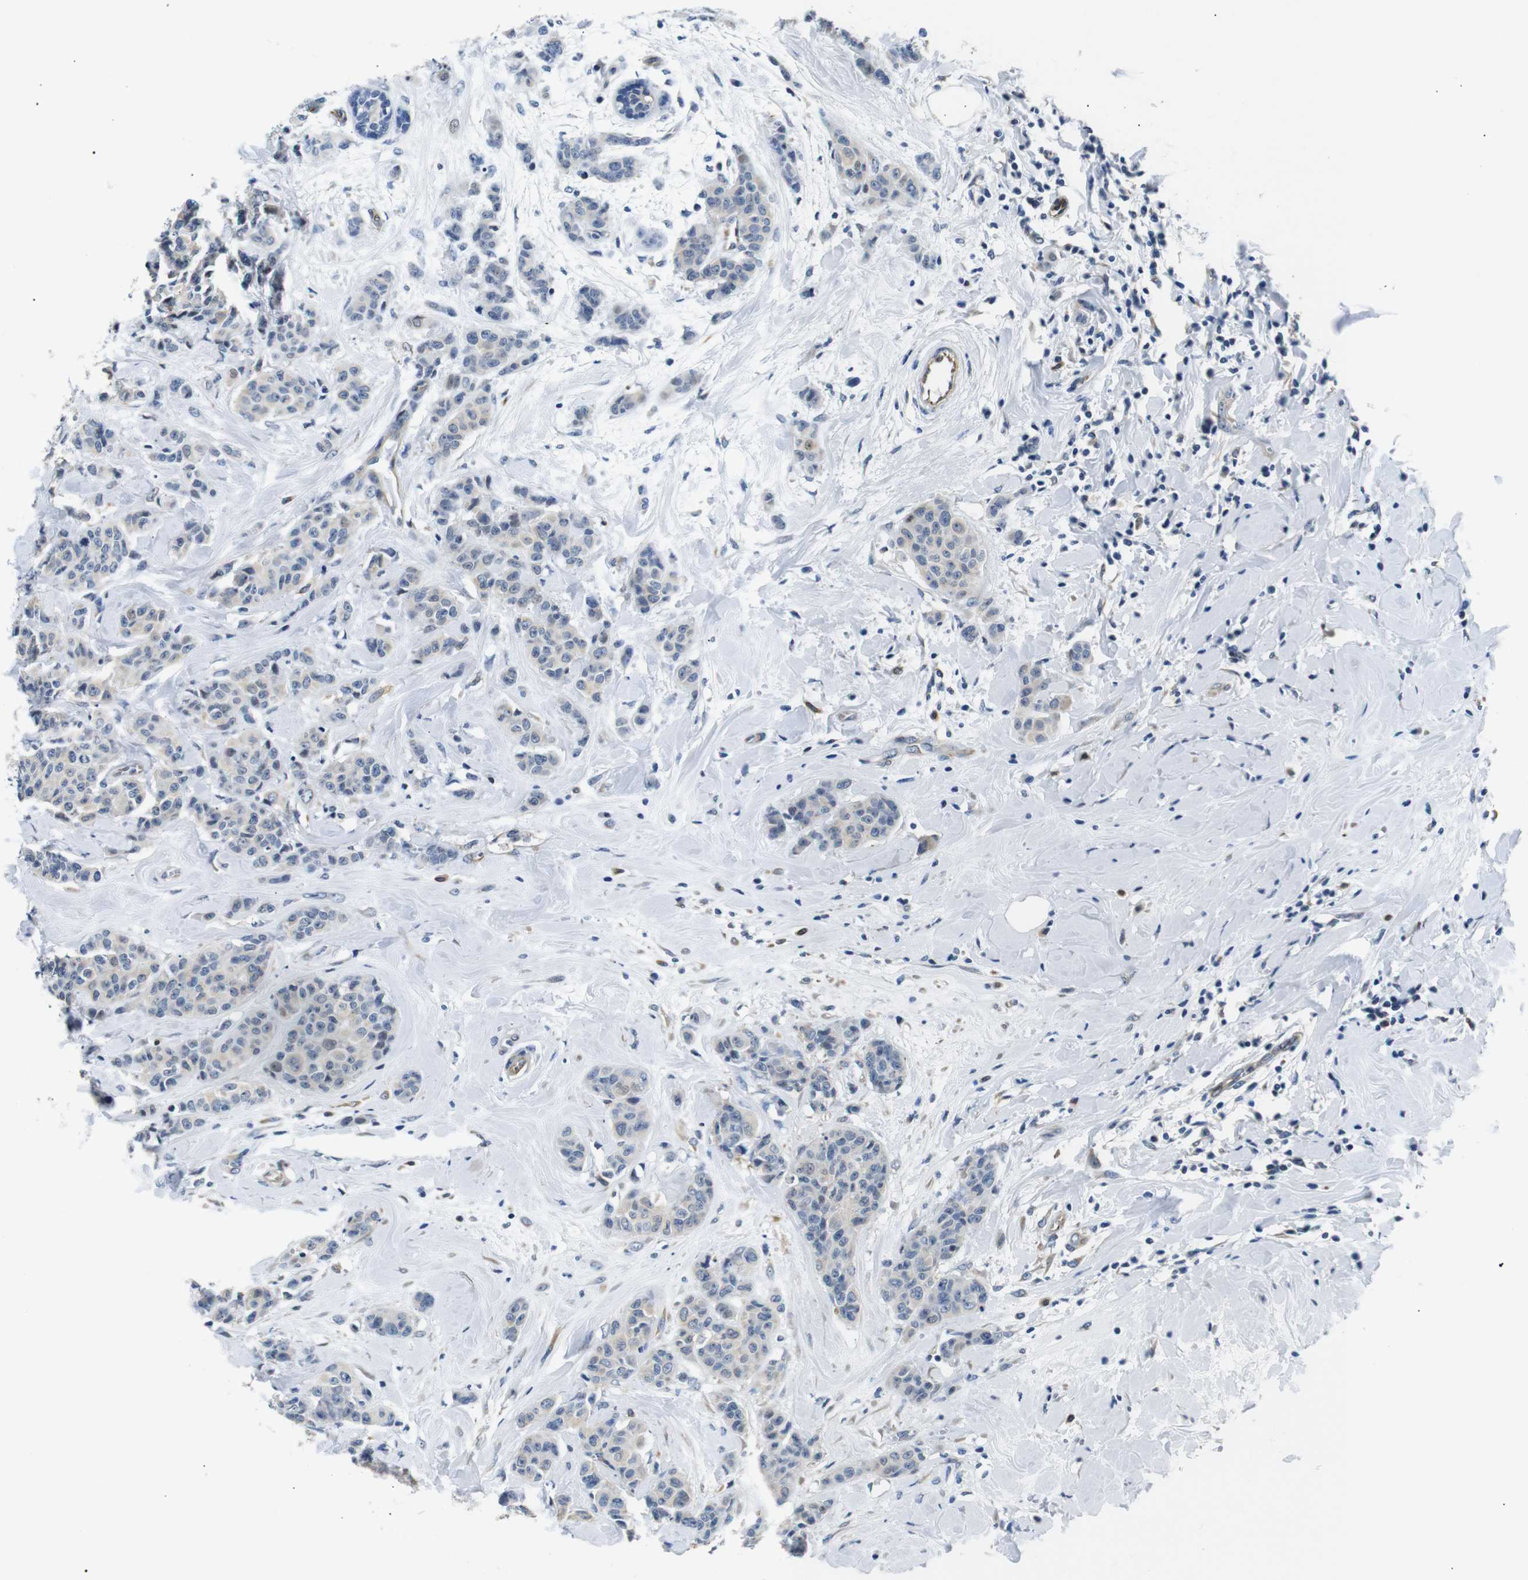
{"staining": {"intensity": "weak", "quantity": "<25%", "location": "cytoplasmic/membranous"}, "tissue": "breast cancer", "cell_type": "Tumor cells", "image_type": "cancer", "snomed": [{"axis": "morphology", "description": "Normal tissue, NOS"}, {"axis": "morphology", "description": "Duct carcinoma"}, {"axis": "topography", "description": "Breast"}], "caption": "Immunohistochemistry of human breast cancer reveals no staining in tumor cells.", "gene": "TAFA1", "patient": {"sex": "female", "age": 40}}